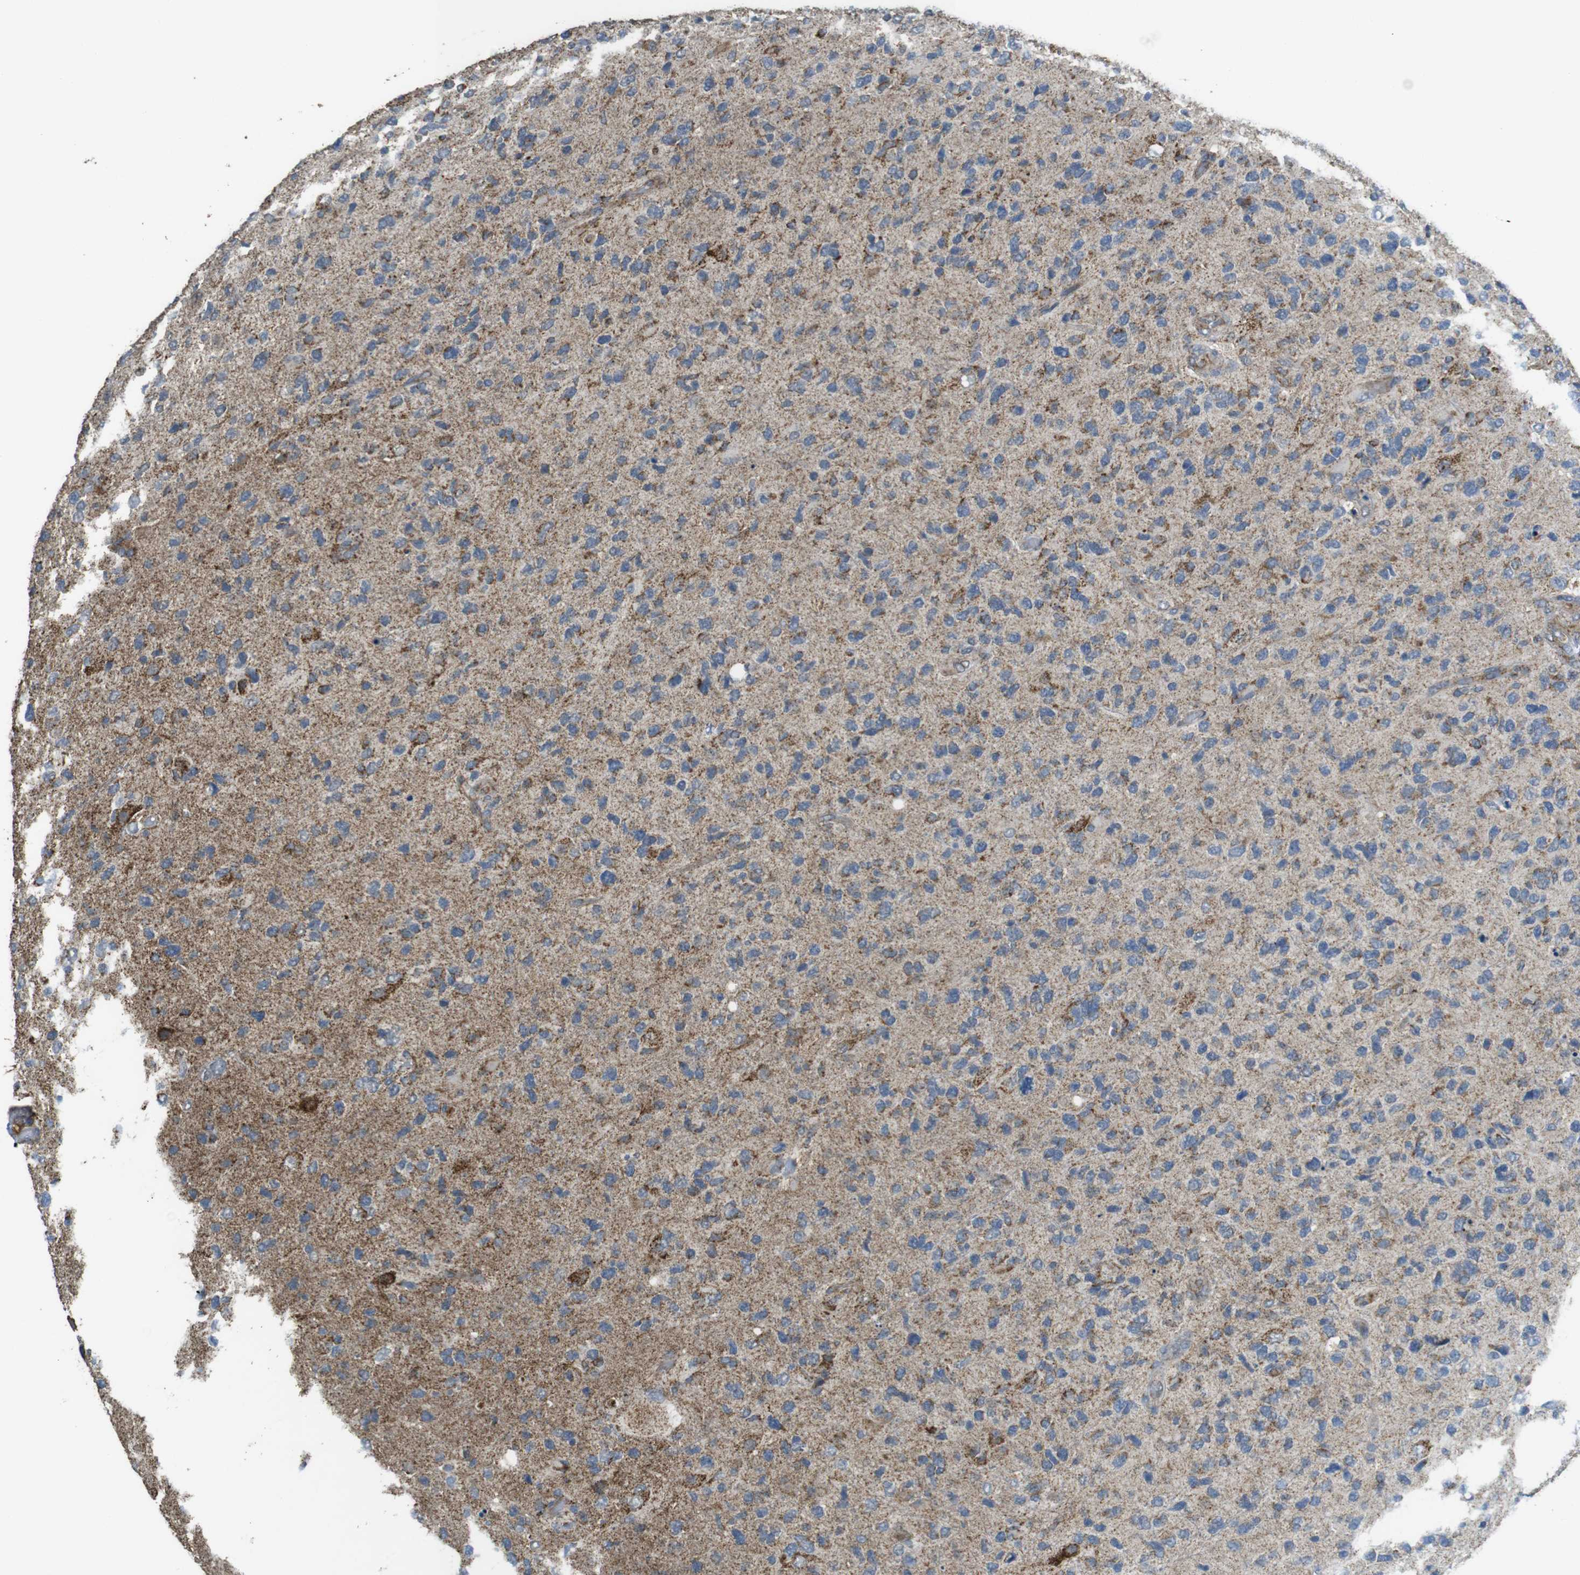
{"staining": {"intensity": "moderate", "quantity": "<25%", "location": "cytoplasmic/membranous"}, "tissue": "glioma", "cell_type": "Tumor cells", "image_type": "cancer", "snomed": [{"axis": "morphology", "description": "Glioma, malignant, High grade"}, {"axis": "topography", "description": "Brain"}], "caption": "This image displays immunohistochemistry staining of human glioma, with low moderate cytoplasmic/membranous staining in approximately <25% of tumor cells.", "gene": "CALHM2", "patient": {"sex": "female", "age": 58}}